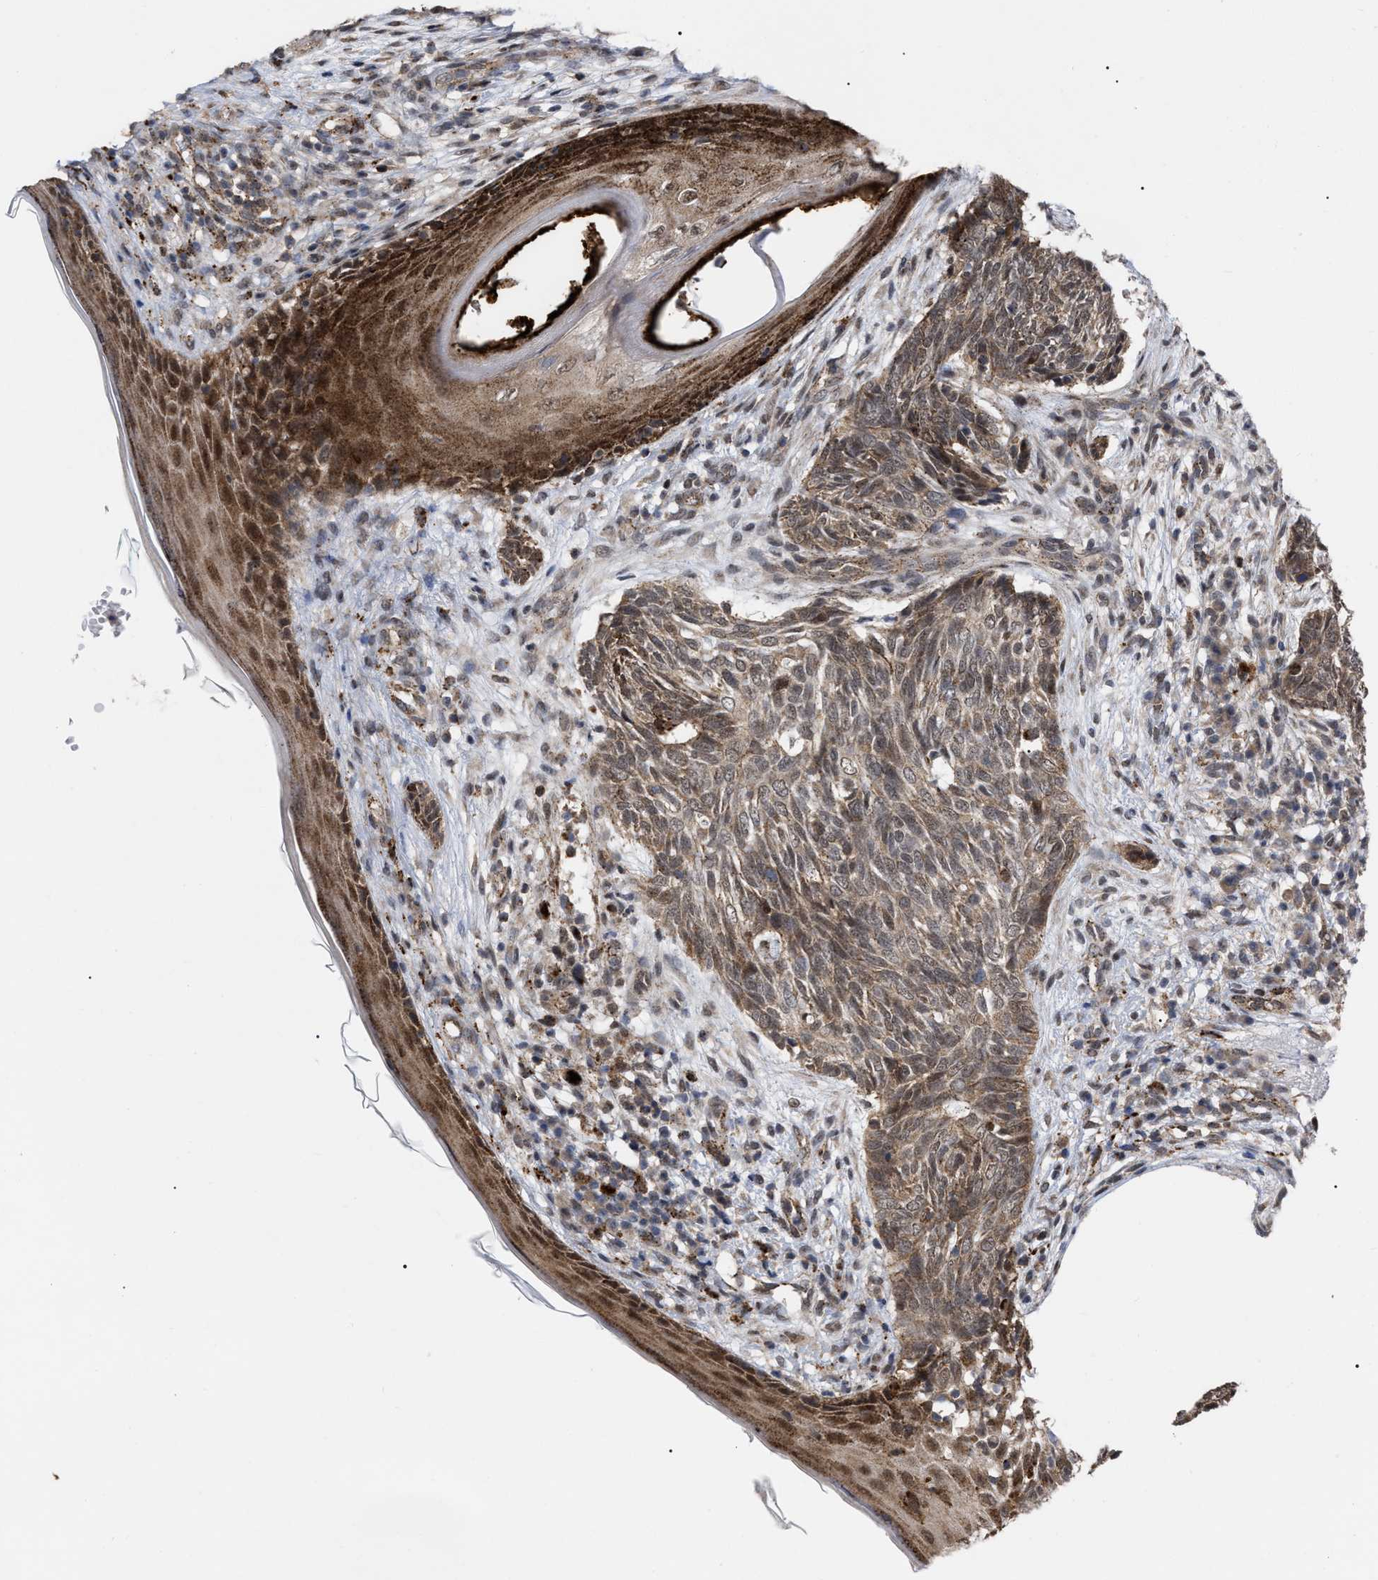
{"staining": {"intensity": "moderate", "quantity": ">75%", "location": "cytoplasmic/membranous,nuclear"}, "tissue": "skin cancer", "cell_type": "Tumor cells", "image_type": "cancer", "snomed": [{"axis": "morphology", "description": "Basal cell carcinoma"}, {"axis": "topography", "description": "Skin"}], "caption": "Moderate cytoplasmic/membranous and nuclear positivity for a protein is present in about >75% of tumor cells of skin basal cell carcinoma using immunohistochemistry.", "gene": "UPF1", "patient": {"sex": "female", "age": 84}}